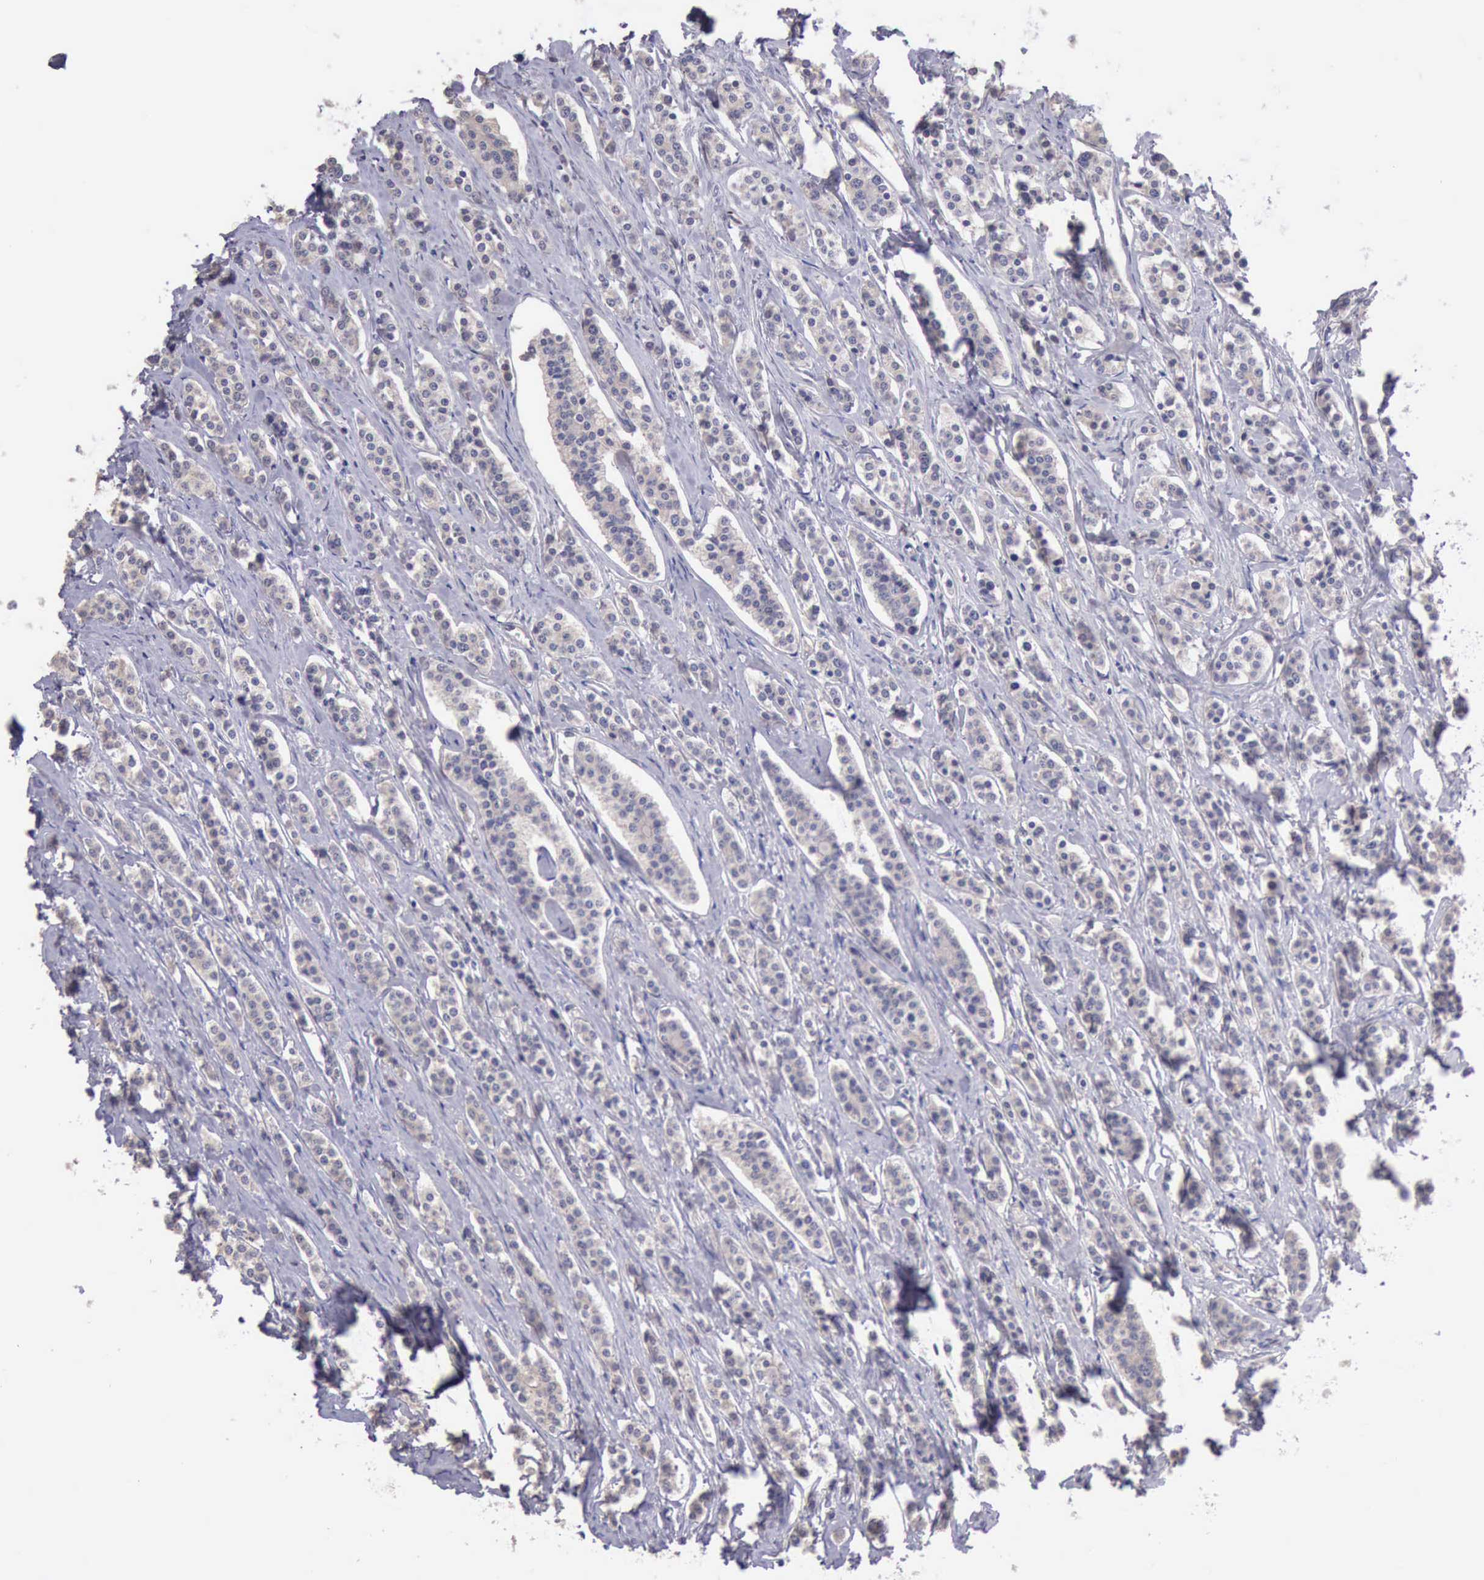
{"staining": {"intensity": "weak", "quantity": ">75%", "location": "cytoplasmic/membranous"}, "tissue": "carcinoid", "cell_type": "Tumor cells", "image_type": "cancer", "snomed": [{"axis": "morphology", "description": "Carcinoid, malignant, NOS"}, {"axis": "topography", "description": "Small intestine"}], "caption": "This micrograph exhibits IHC staining of carcinoid, with low weak cytoplasmic/membranous positivity in about >75% of tumor cells.", "gene": "KCND1", "patient": {"sex": "male", "age": 63}}